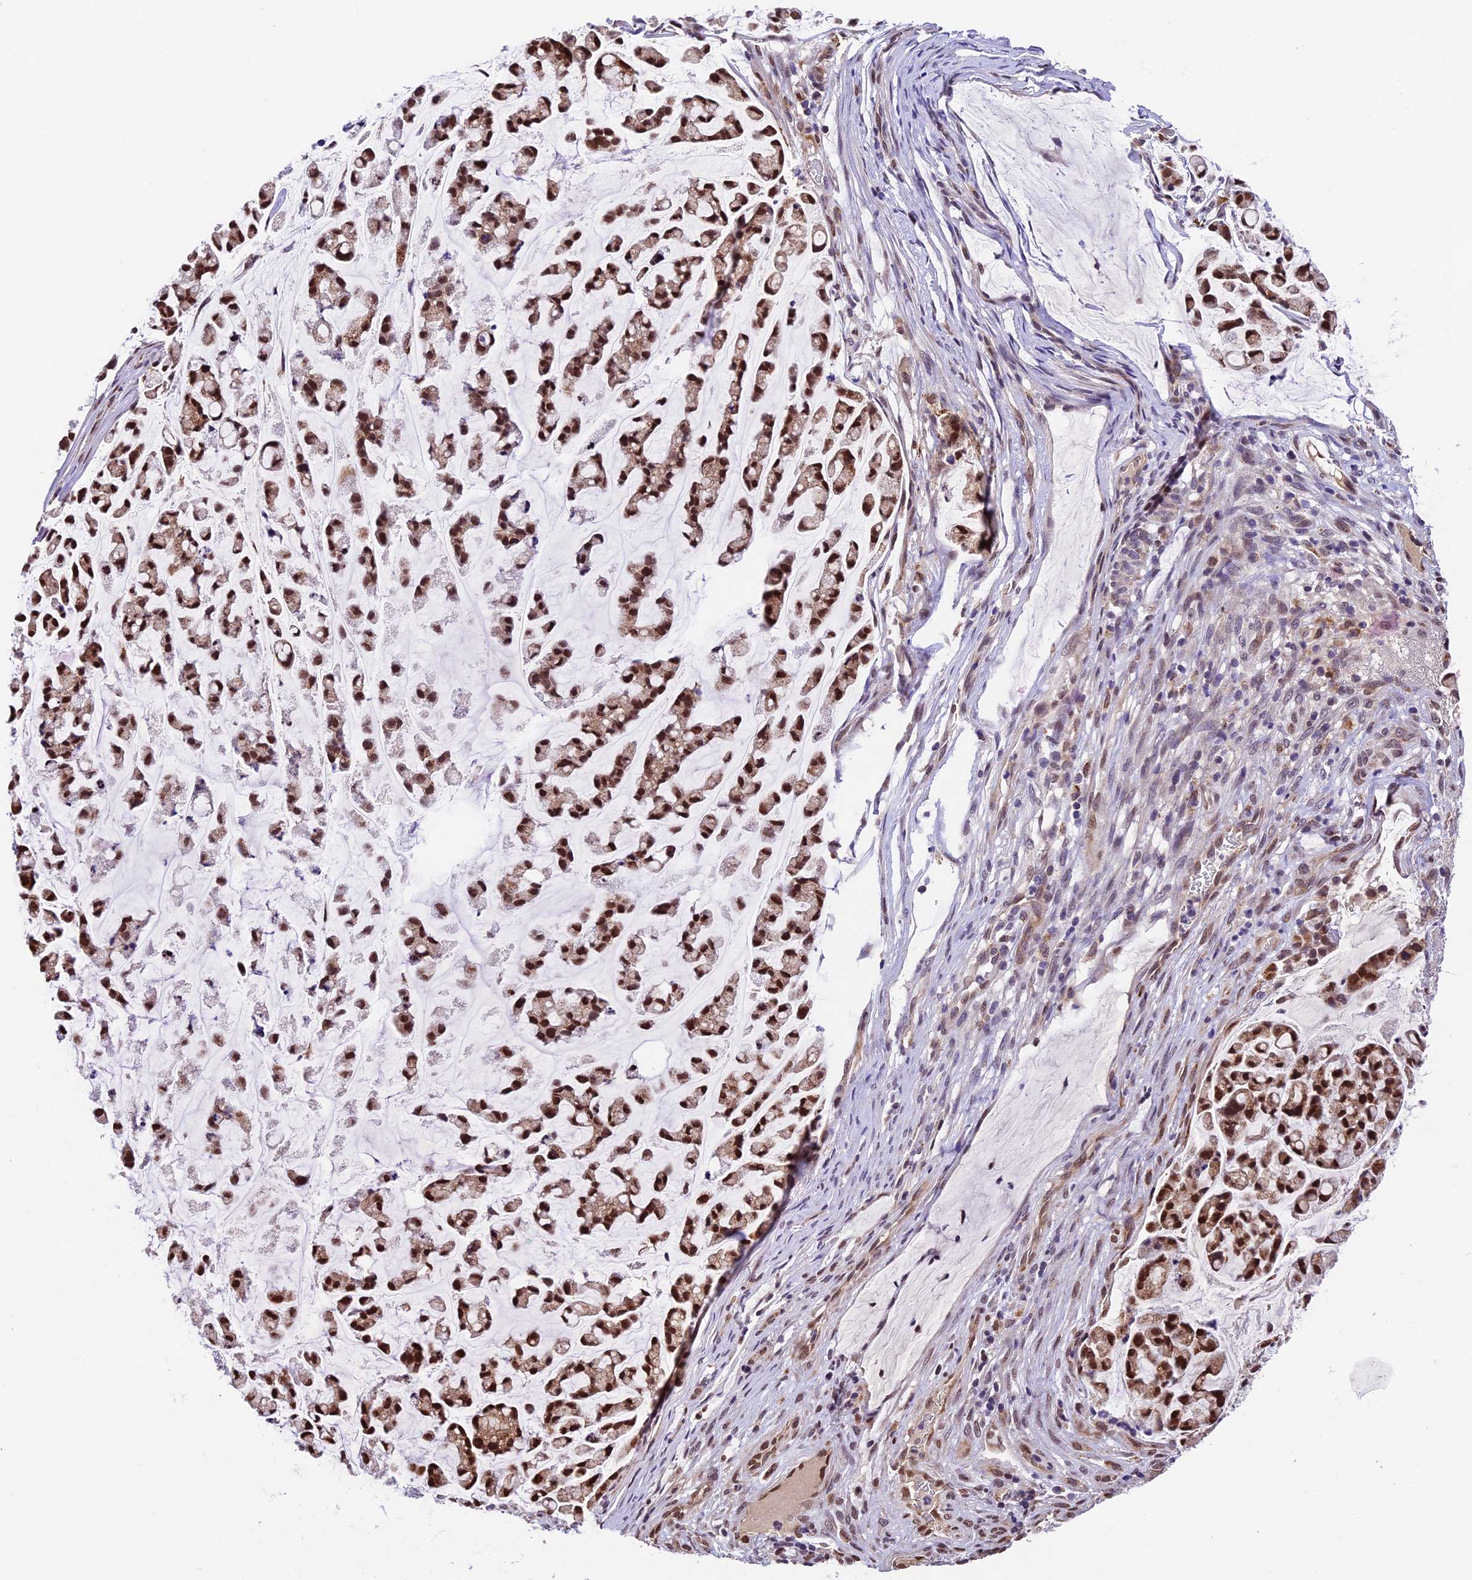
{"staining": {"intensity": "strong", "quantity": ">75%", "location": "cytoplasmic/membranous,nuclear"}, "tissue": "stomach cancer", "cell_type": "Tumor cells", "image_type": "cancer", "snomed": [{"axis": "morphology", "description": "Adenocarcinoma, NOS"}, {"axis": "topography", "description": "Stomach, lower"}], "caption": "Immunohistochemistry micrograph of adenocarcinoma (stomach) stained for a protein (brown), which displays high levels of strong cytoplasmic/membranous and nuclear positivity in approximately >75% of tumor cells.", "gene": "CCSER1", "patient": {"sex": "male", "age": 67}}